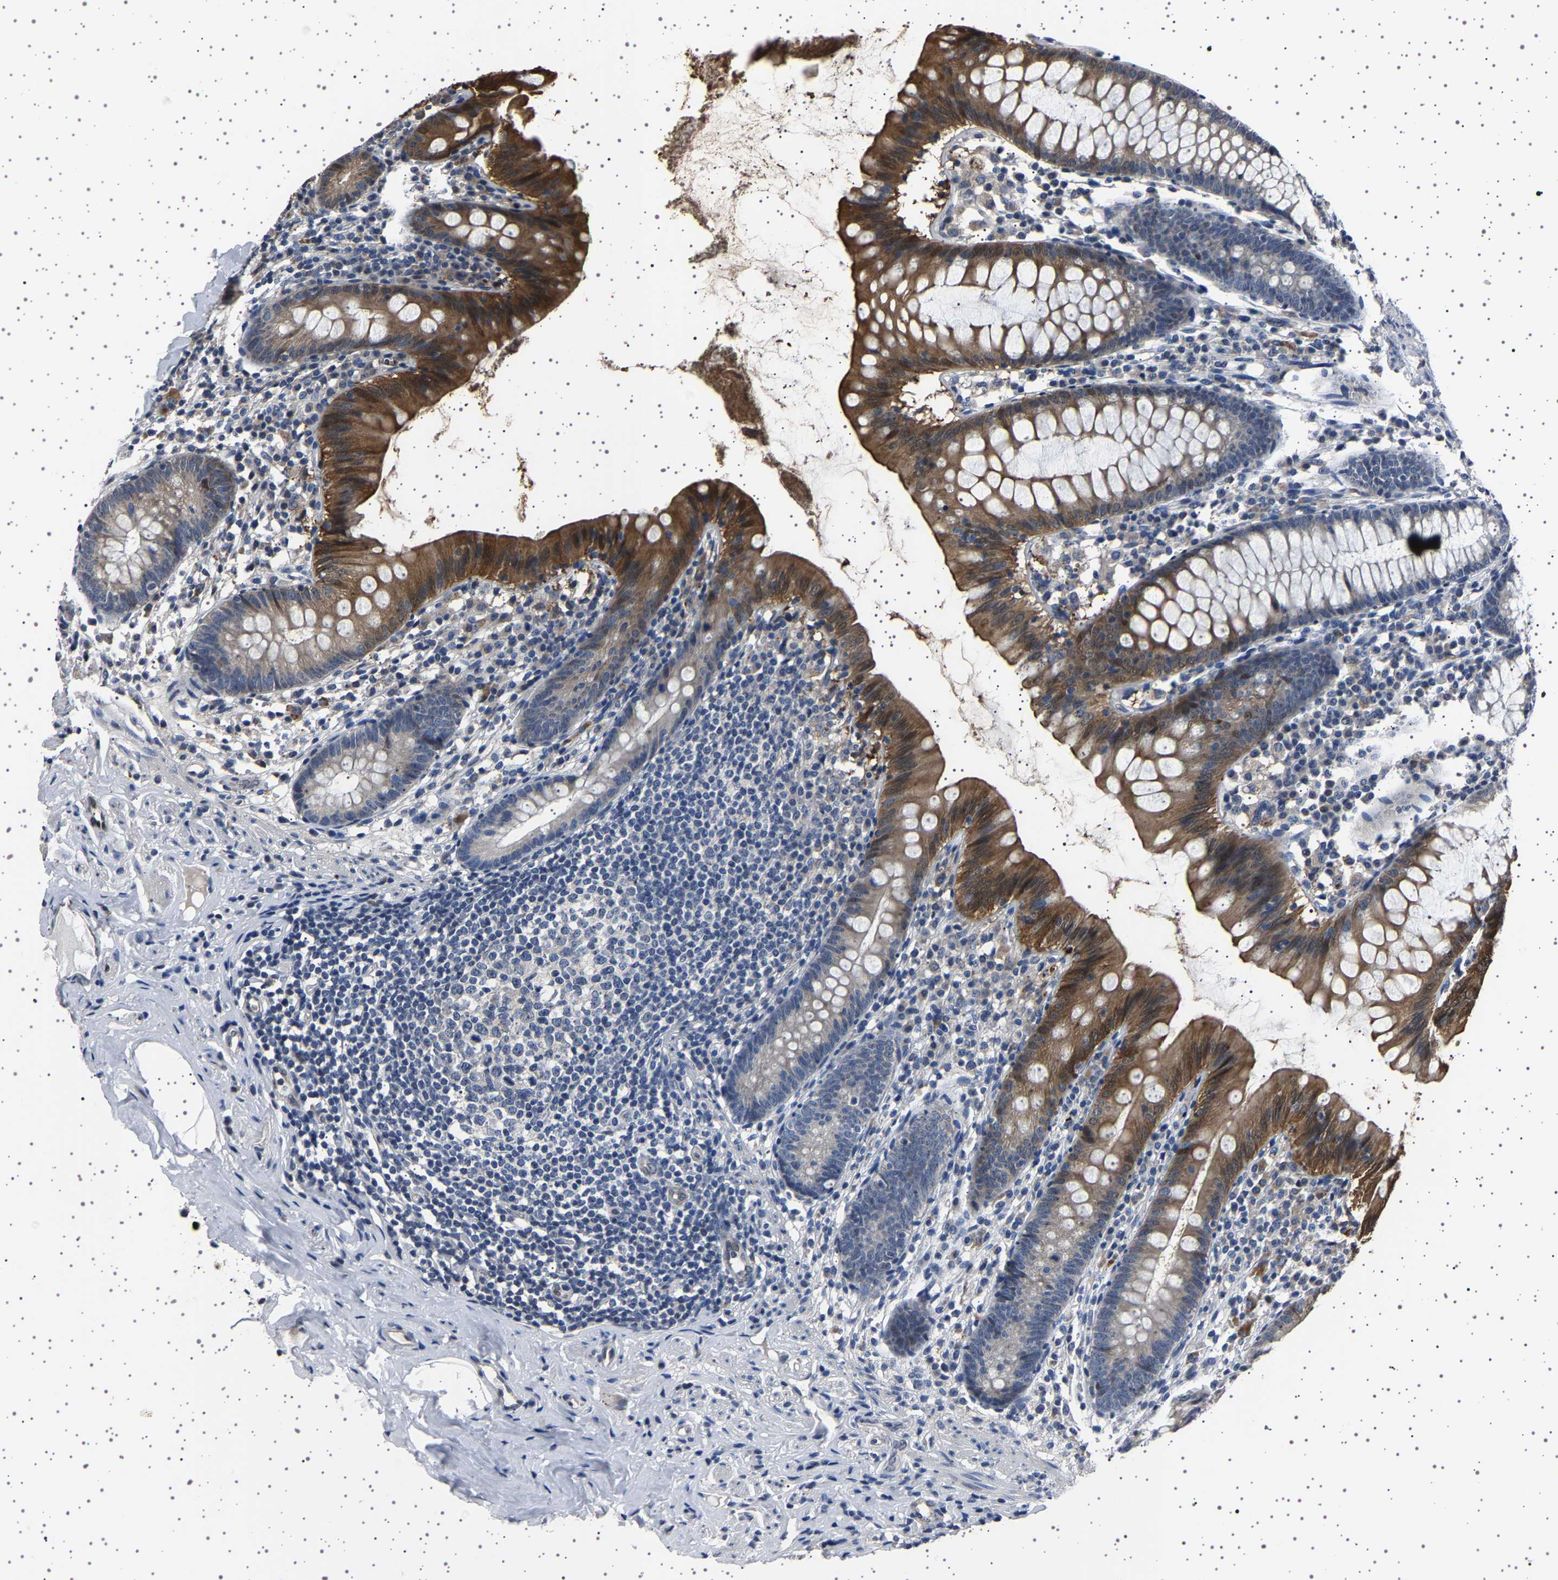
{"staining": {"intensity": "moderate", "quantity": "<25%", "location": "cytoplasmic/membranous,nuclear"}, "tissue": "appendix", "cell_type": "Glandular cells", "image_type": "normal", "snomed": [{"axis": "morphology", "description": "Normal tissue, NOS"}, {"axis": "topography", "description": "Appendix"}], "caption": "Immunohistochemical staining of benign human appendix exhibits moderate cytoplasmic/membranous,nuclear protein positivity in about <25% of glandular cells. (Stains: DAB (3,3'-diaminobenzidine) in brown, nuclei in blue, Microscopy: brightfield microscopy at high magnification).", "gene": "IL10RB", "patient": {"sex": "male", "age": 52}}